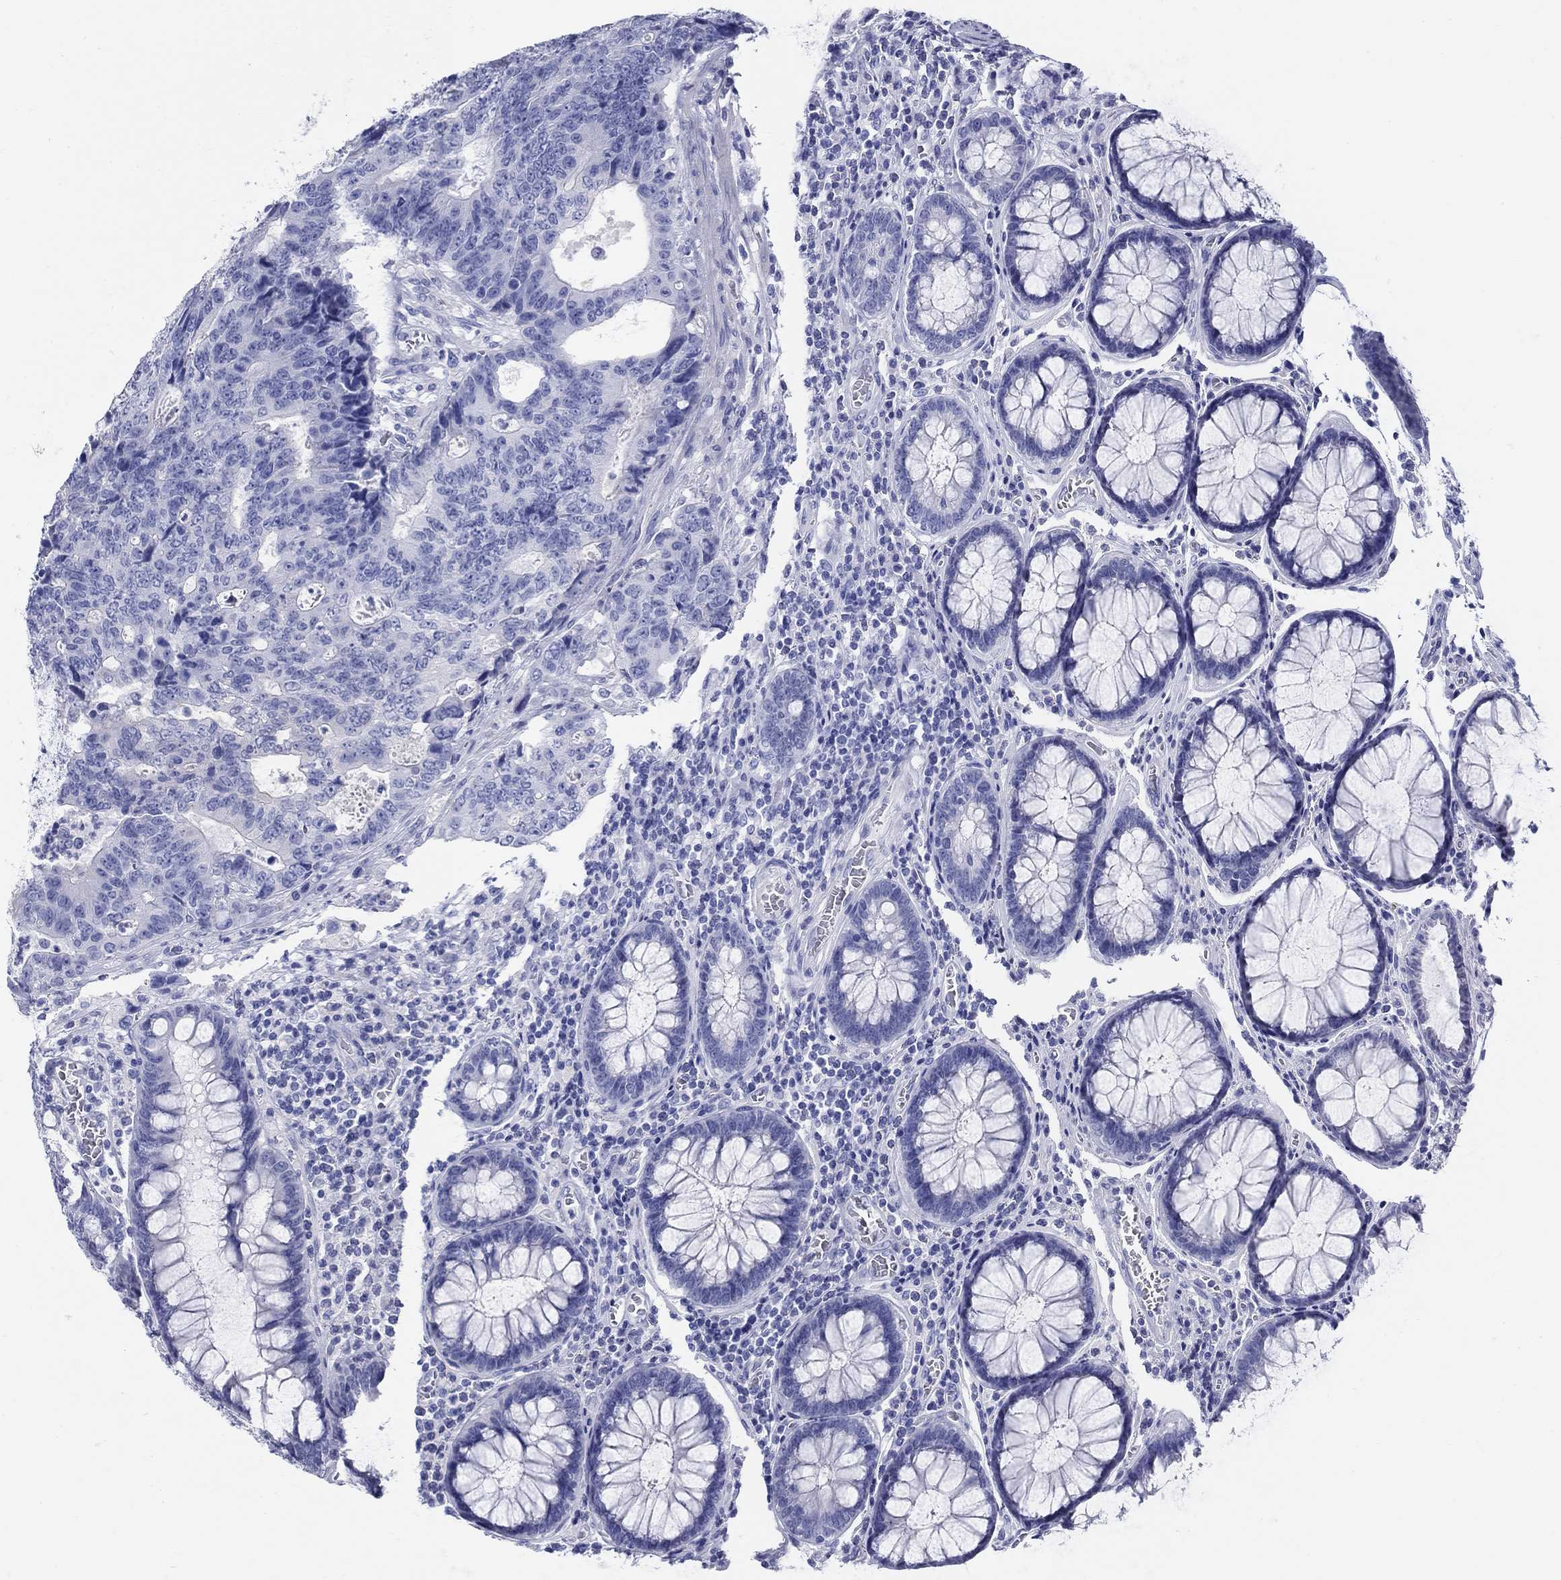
{"staining": {"intensity": "negative", "quantity": "none", "location": "none"}, "tissue": "colorectal cancer", "cell_type": "Tumor cells", "image_type": "cancer", "snomed": [{"axis": "morphology", "description": "Adenocarcinoma, NOS"}, {"axis": "topography", "description": "Colon"}], "caption": "Adenocarcinoma (colorectal) stained for a protein using immunohistochemistry displays no positivity tumor cells.", "gene": "CRYGS", "patient": {"sex": "female", "age": 48}}